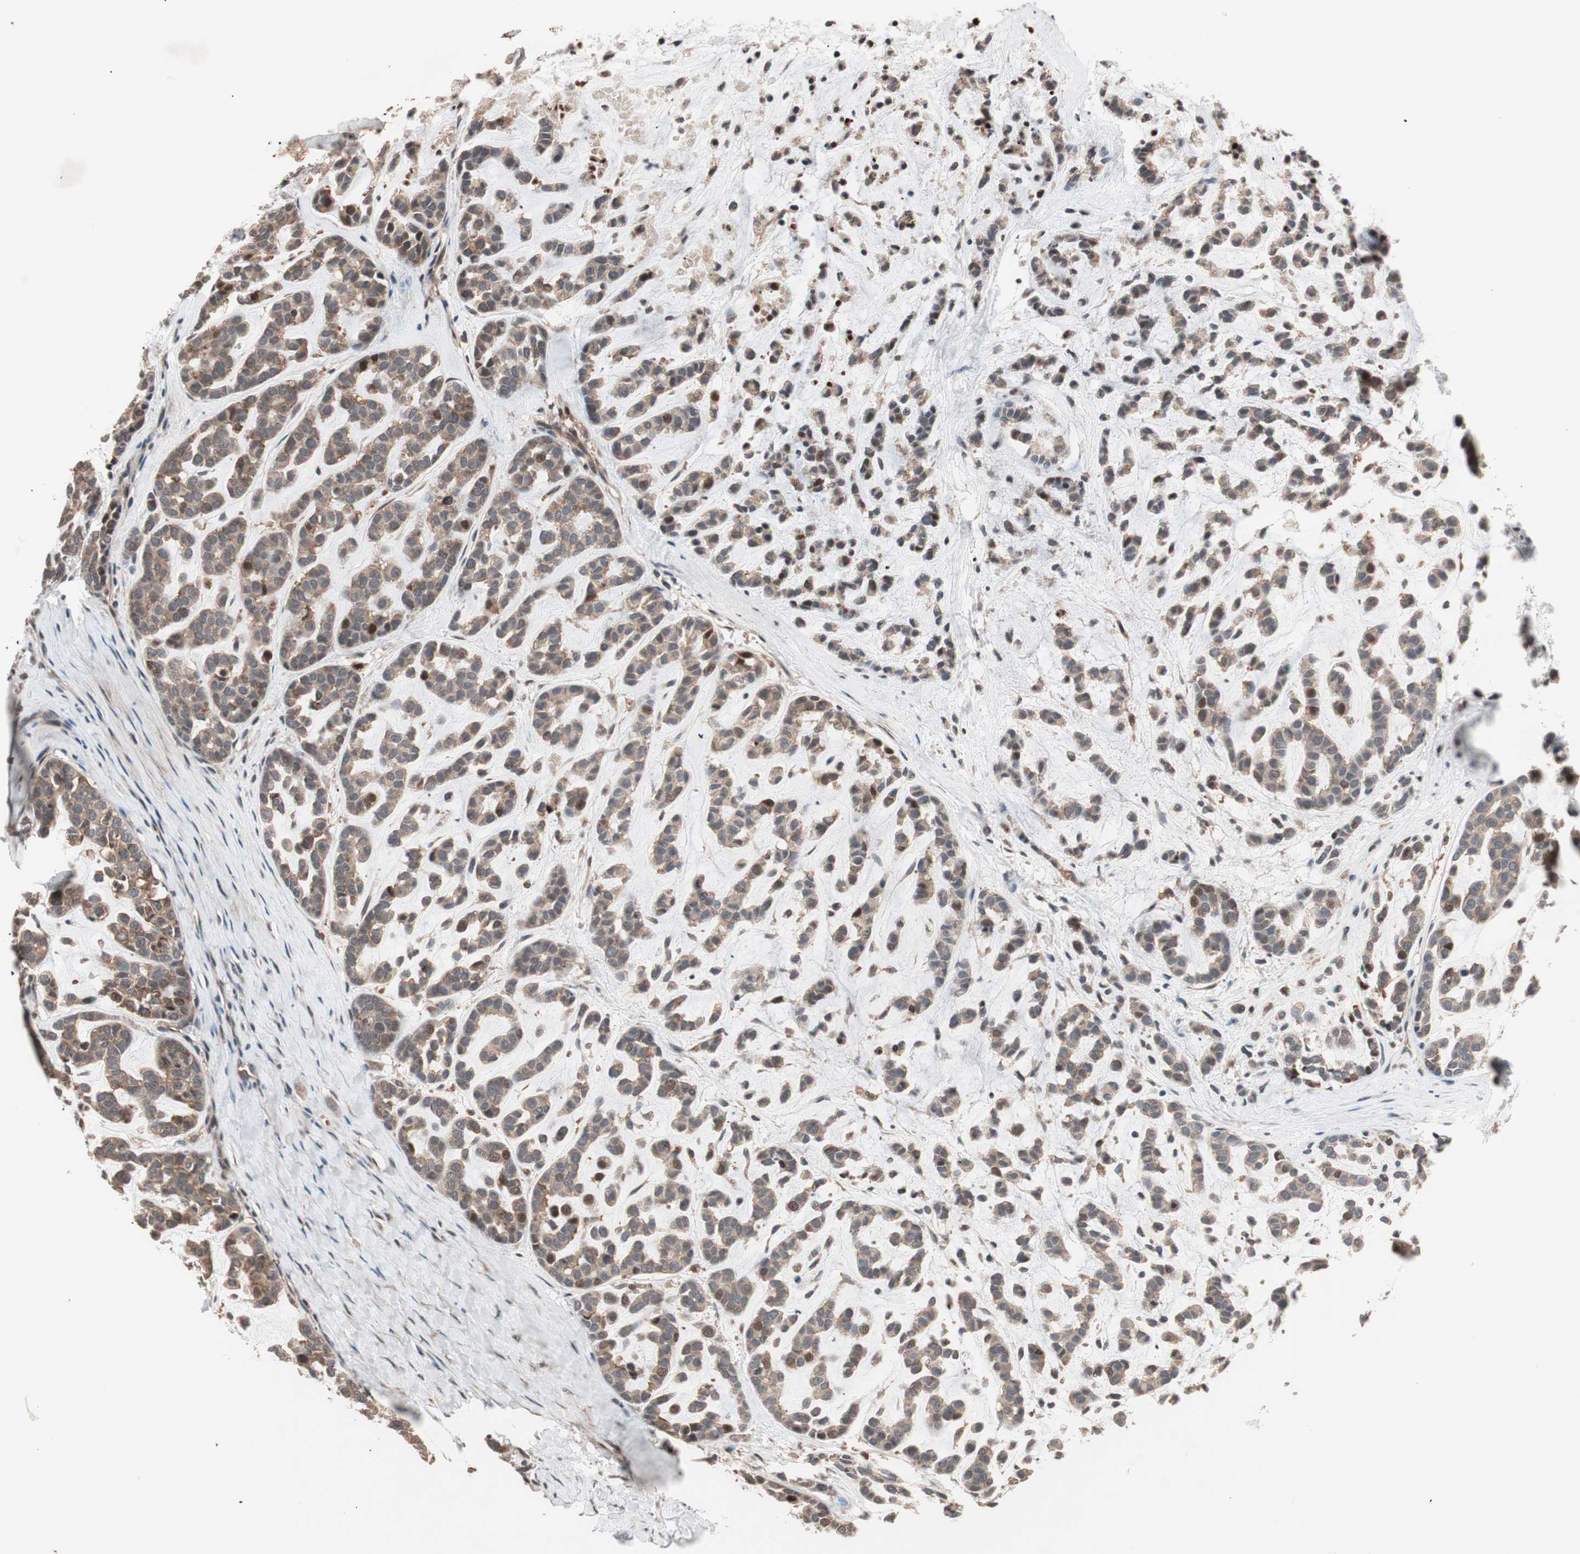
{"staining": {"intensity": "moderate", "quantity": ">75%", "location": "cytoplasmic/membranous"}, "tissue": "head and neck cancer", "cell_type": "Tumor cells", "image_type": "cancer", "snomed": [{"axis": "morphology", "description": "Adenocarcinoma, NOS"}, {"axis": "morphology", "description": "Adenoma, NOS"}, {"axis": "topography", "description": "Head-Neck"}], "caption": "Head and neck cancer (adenoma) stained for a protein displays moderate cytoplasmic/membranous positivity in tumor cells.", "gene": "NF2", "patient": {"sex": "female", "age": 55}}